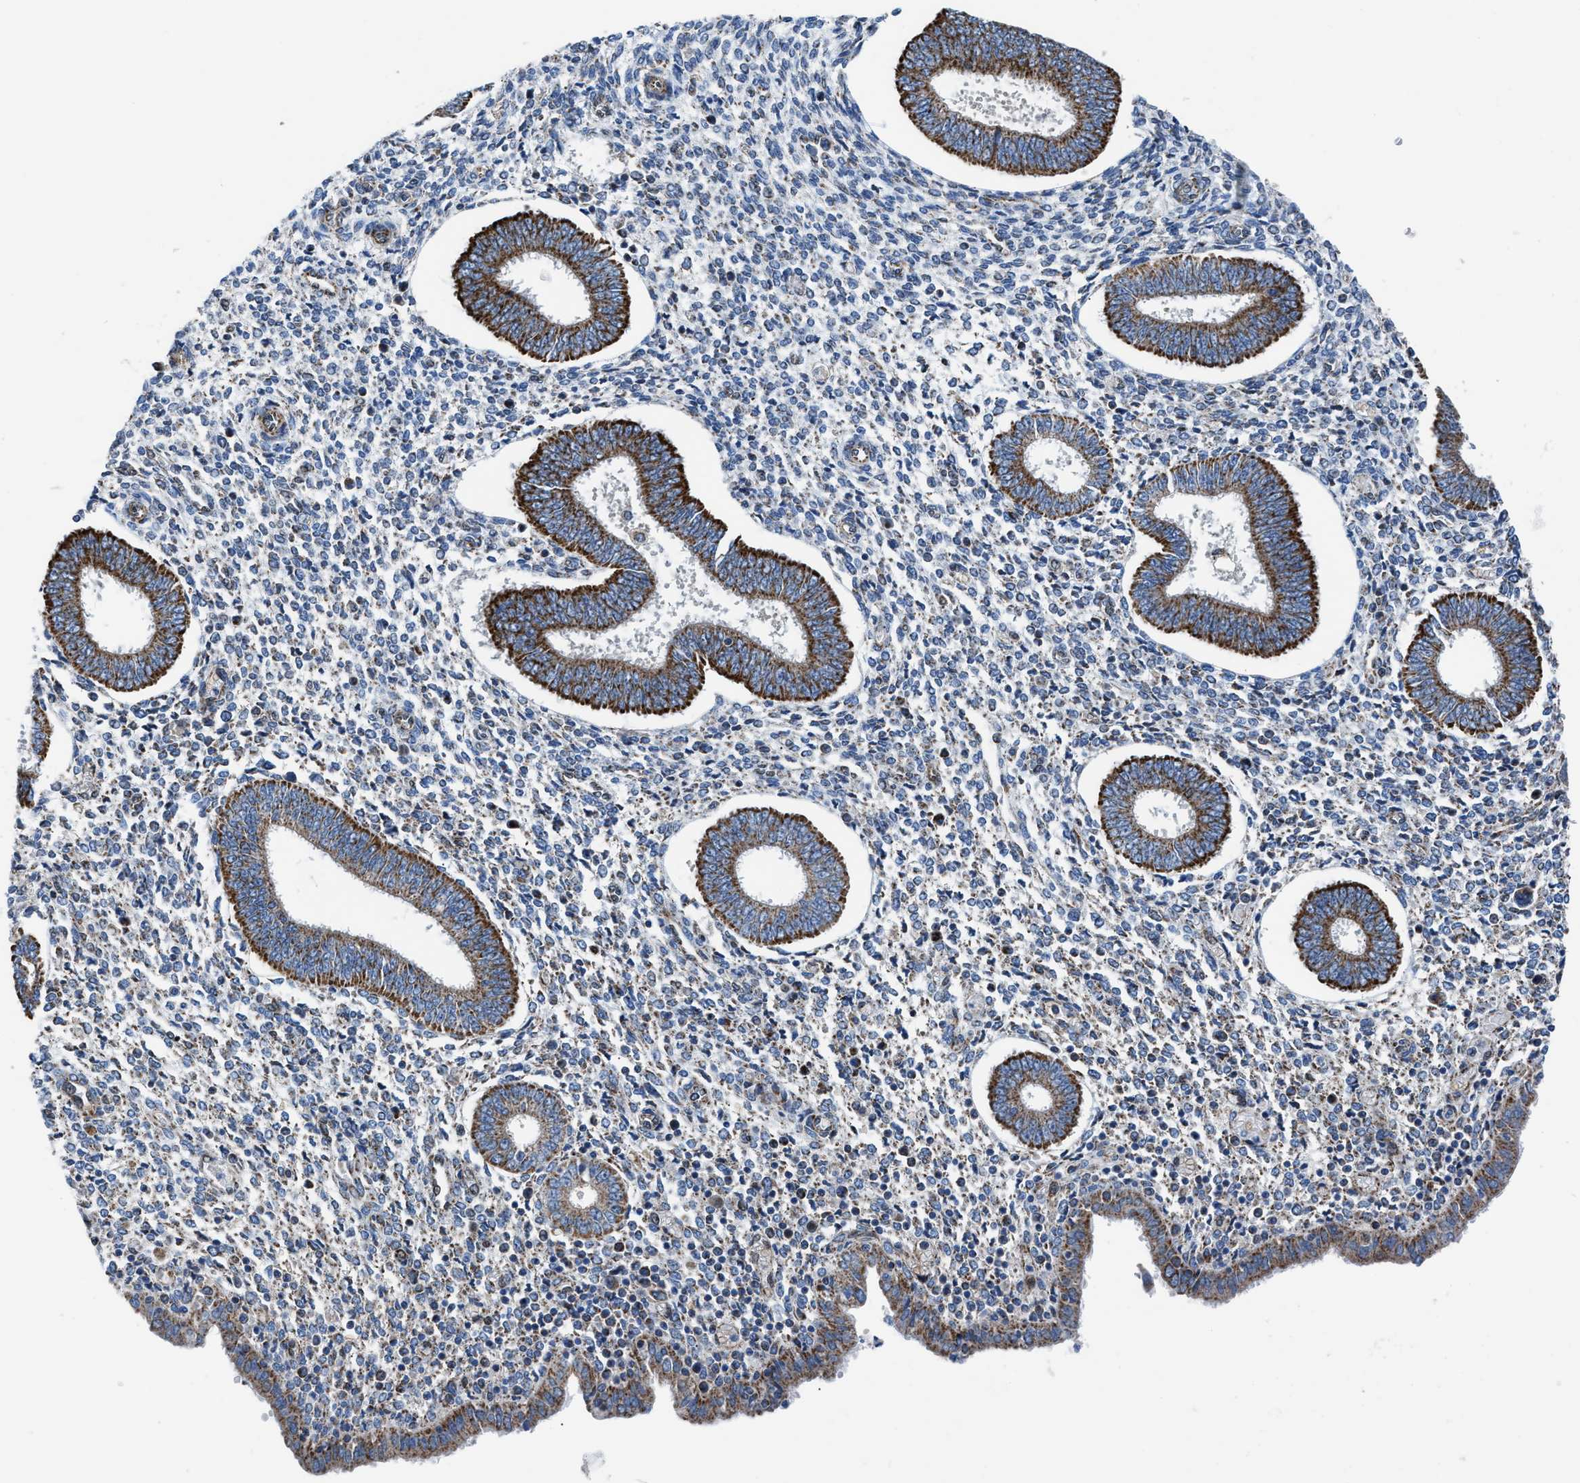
{"staining": {"intensity": "moderate", "quantity": "<25%", "location": "cytoplasmic/membranous"}, "tissue": "endometrium", "cell_type": "Cells in endometrial stroma", "image_type": "normal", "snomed": [{"axis": "morphology", "description": "Normal tissue, NOS"}, {"axis": "topography", "description": "Endometrium"}], "caption": "Endometrium stained with immunohistochemistry shows moderate cytoplasmic/membranous positivity in about <25% of cells in endometrial stroma.", "gene": "LMO2", "patient": {"sex": "female", "age": 35}}